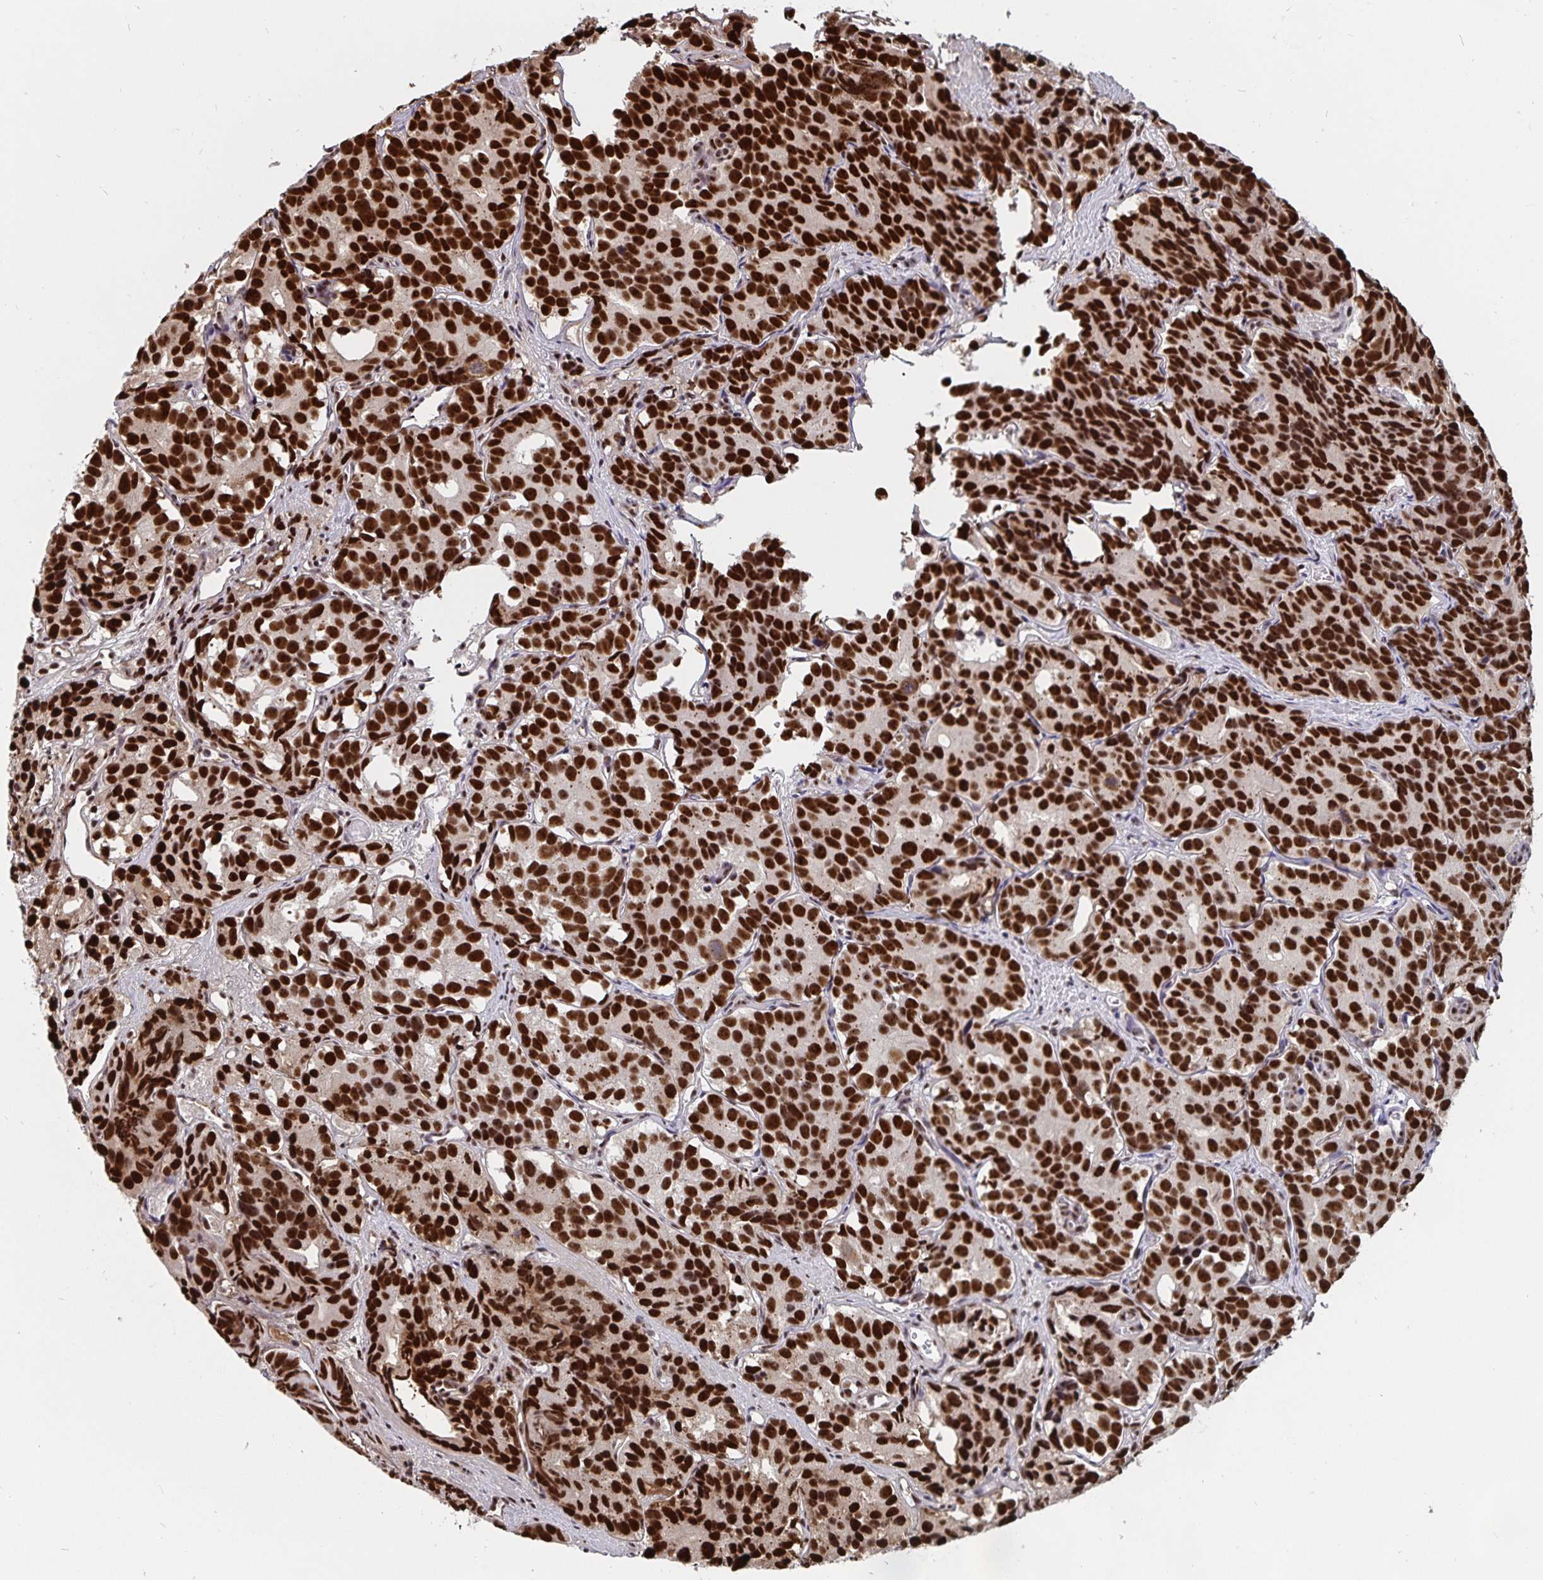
{"staining": {"intensity": "strong", "quantity": ">75%", "location": "nuclear"}, "tissue": "prostate cancer", "cell_type": "Tumor cells", "image_type": "cancer", "snomed": [{"axis": "morphology", "description": "Adenocarcinoma, High grade"}, {"axis": "topography", "description": "Prostate"}], "caption": "Adenocarcinoma (high-grade) (prostate) was stained to show a protein in brown. There is high levels of strong nuclear expression in about >75% of tumor cells.", "gene": "LAS1L", "patient": {"sex": "male", "age": 77}}